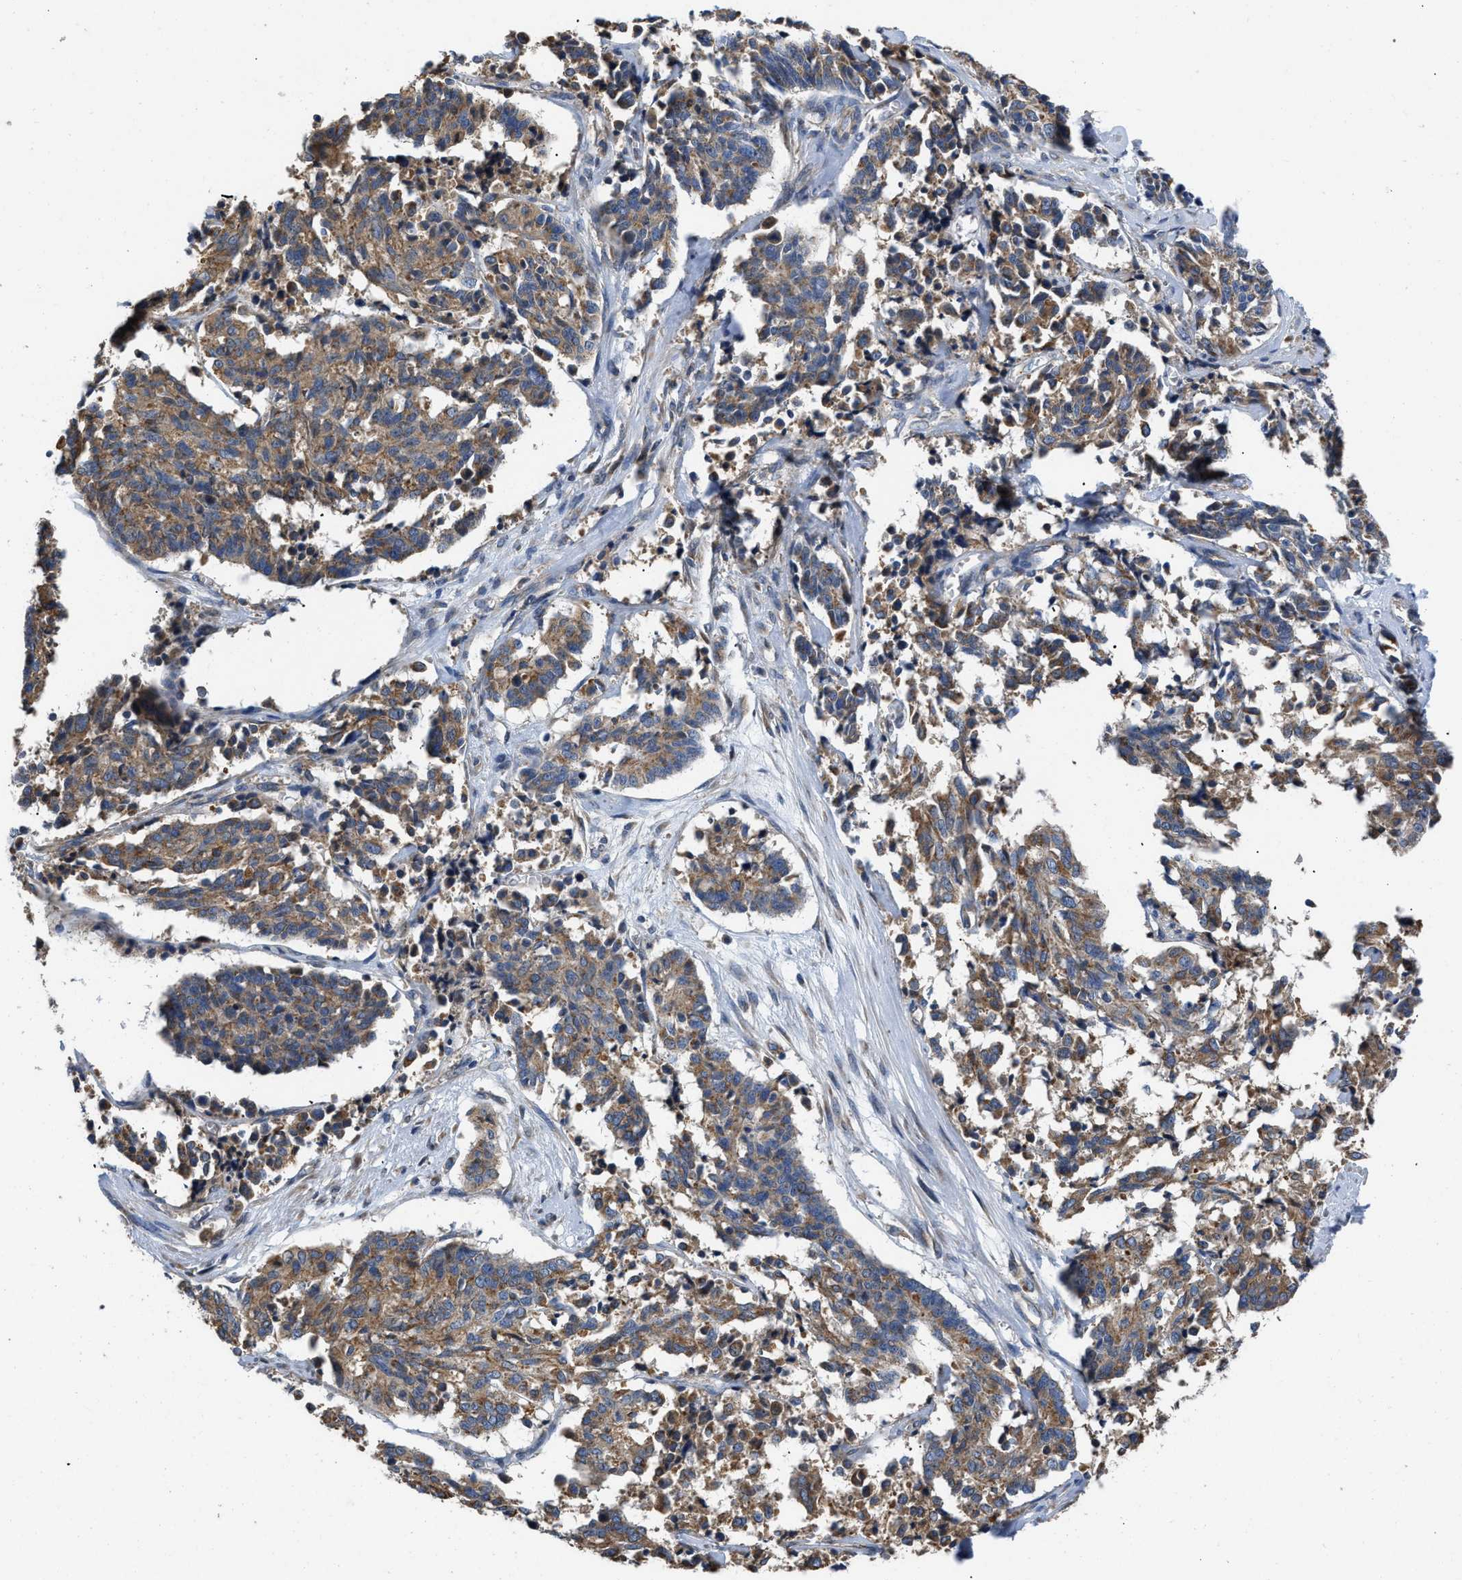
{"staining": {"intensity": "moderate", "quantity": ">75%", "location": "cytoplasmic/membranous"}, "tissue": "cervical cancer", "cell_type": "Tumor cells", "image_type": "cancer", "snomed": [{"axis": "morphology", "description": "Squamous cell carcinoma, NOS"}, {"axis": "topography", "description": "Cervix"}], "caption": "Immunohistochemistry (IHC) of human squamous cell carcinoma (cervical) demonstrates medium levels of moderate cytoplasmic/membranous staining in approximately >75% of tumor cells. Nuclei are stained in blue.", "gene": "CEP128", "patient": {"sex": "female", "age": 35}}